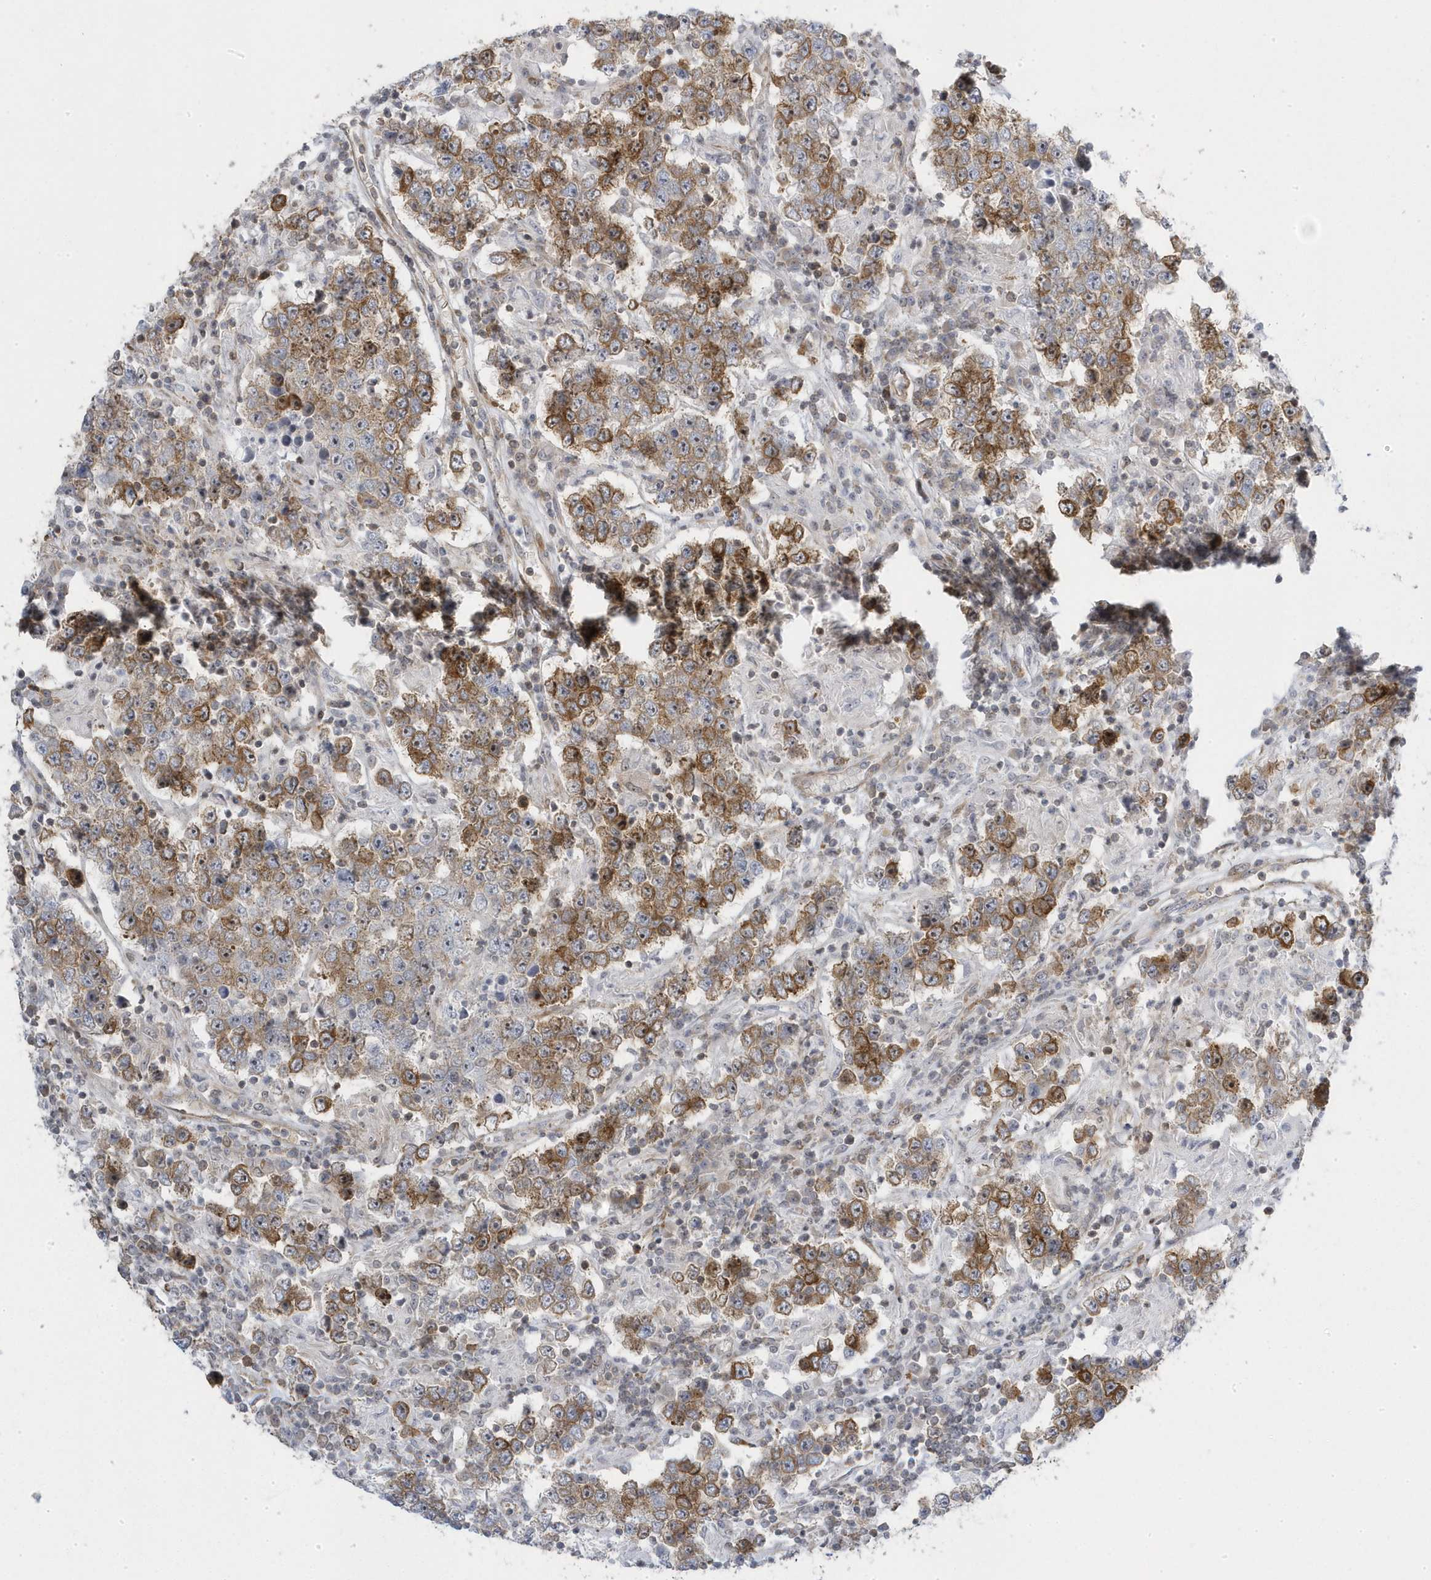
{"staining": {"intensity": "moderate", "quantity": ">75%", "location": "cytoplasmic/membranous"}, "tissue": "testis cancer", "cell_type": "Tumor cells", "image_type": "cancer", "snomed": [{"axis": "morphology", "description": "Normal tissue, NOS"}, {"axis": "morphology", "description": "Urothelial carcinoma, High grade"}, {"axis": "morphology", "description": "Seminoma, NOS"}, {"axis": "morphology", "description": "Carcinoma, Embryonal, NOS"}, {"axis": "topography", "description": "Urinary bladder"}, {"axis": "topography", "description": "Testis"}], "caption": "A brown stain highlights moderate cytoplasmic/membranous expression of a protein in human testis cancer tumor cells.", "gene": "MAP7D3", "patient": {"sex": "male", "age": 41}}